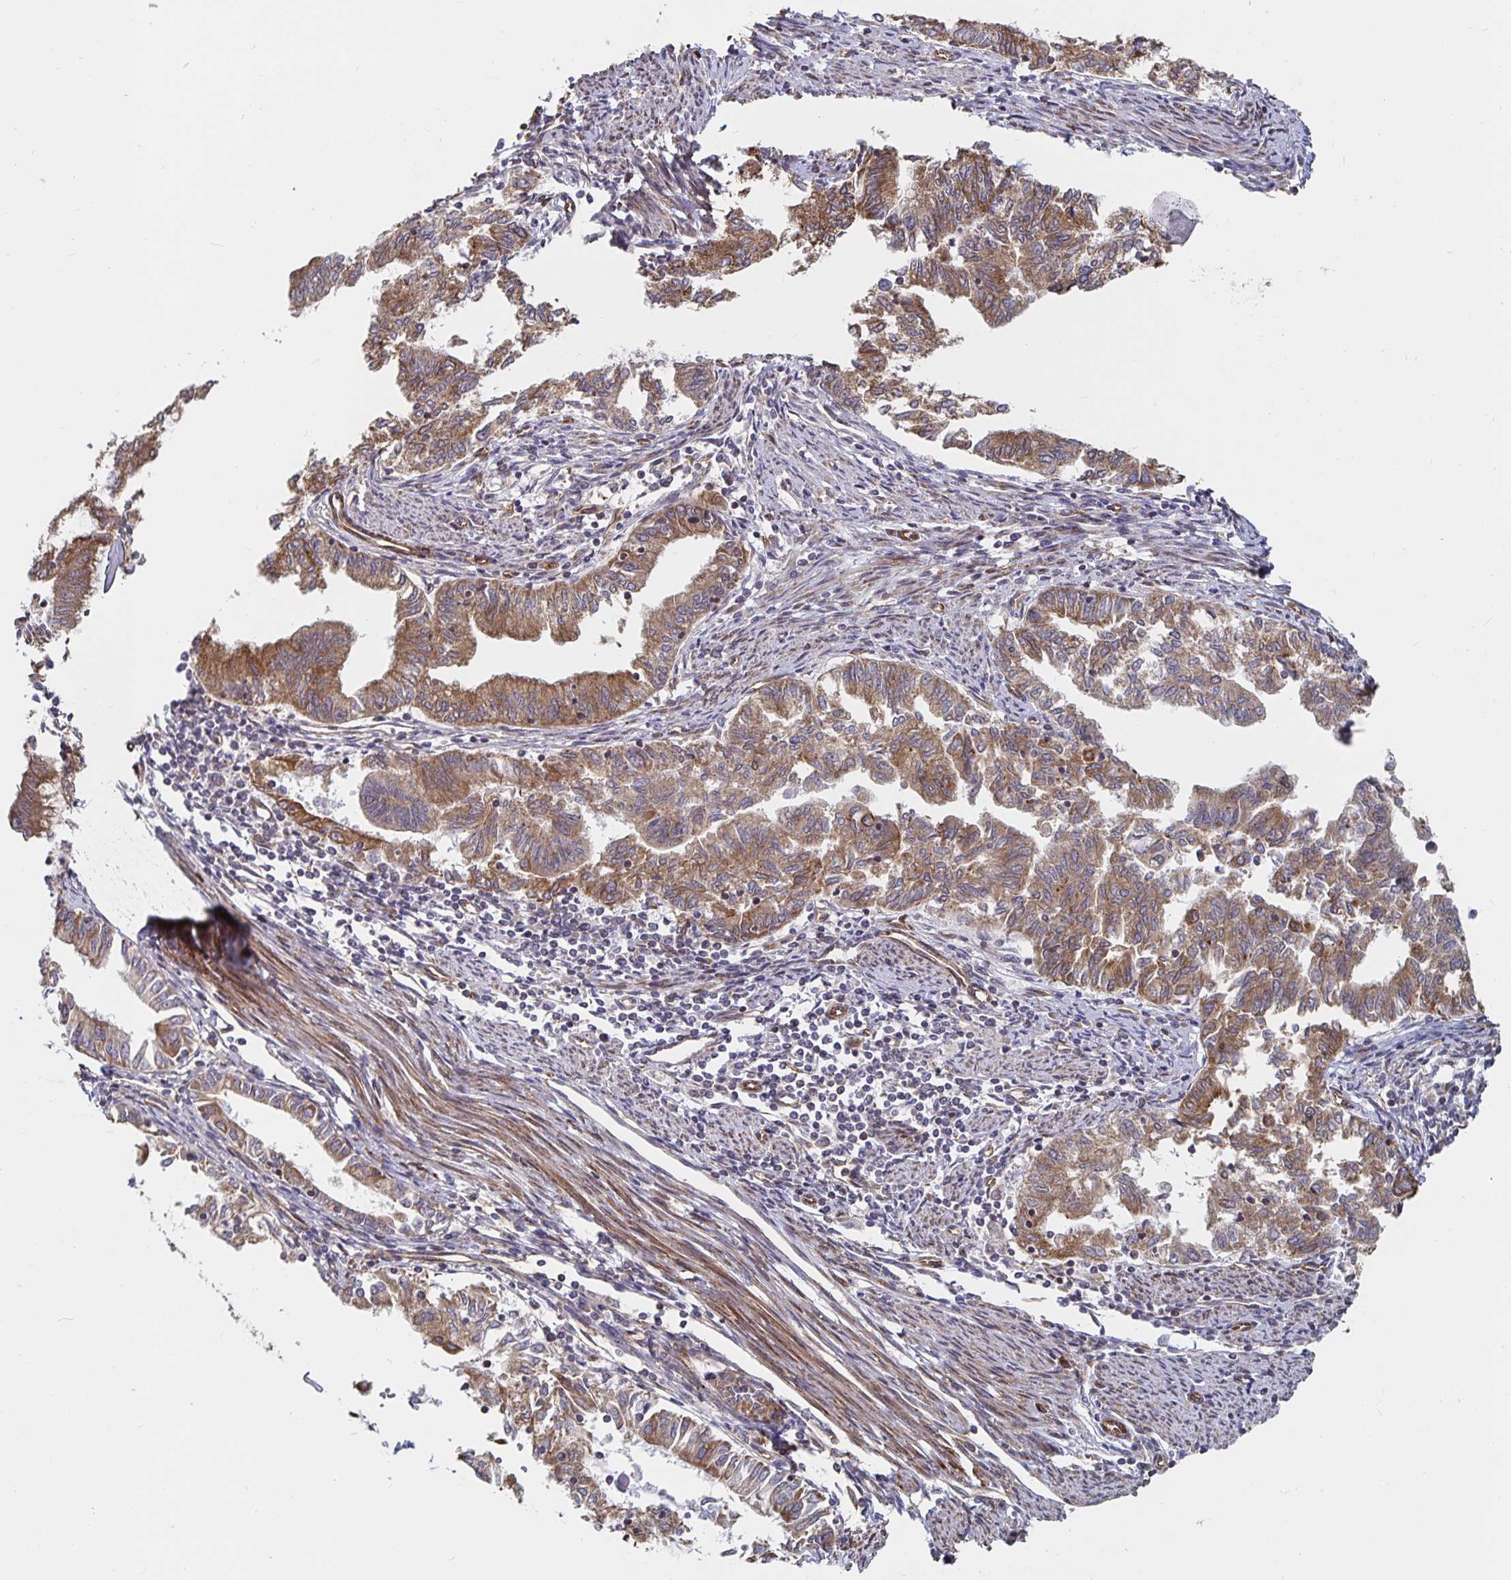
{"staining": {"intensity": "moderate", "quantity": ">75%", "location": "cytoplasmic/membranous"}, "tissue": "endometrial cancer", "cell_type": "Tumor cells", "image_type": "cancer", "snomed": [{"axis": "morphology", "description": "Adenocarcinoma, NOS"}, {"axis": "topography", "description": "Endometrium"}], "caption": "This histopathology image reveals endometrial adenocarcinoma stained with IHC to label a protein in brown. The cytoplasmic/membranous of tumor cells show moderate positivity for the protein. Nuclei are counter-stained blue.", "gene": "BCAP29", "patient": {"sex": "female", "age": 79}}